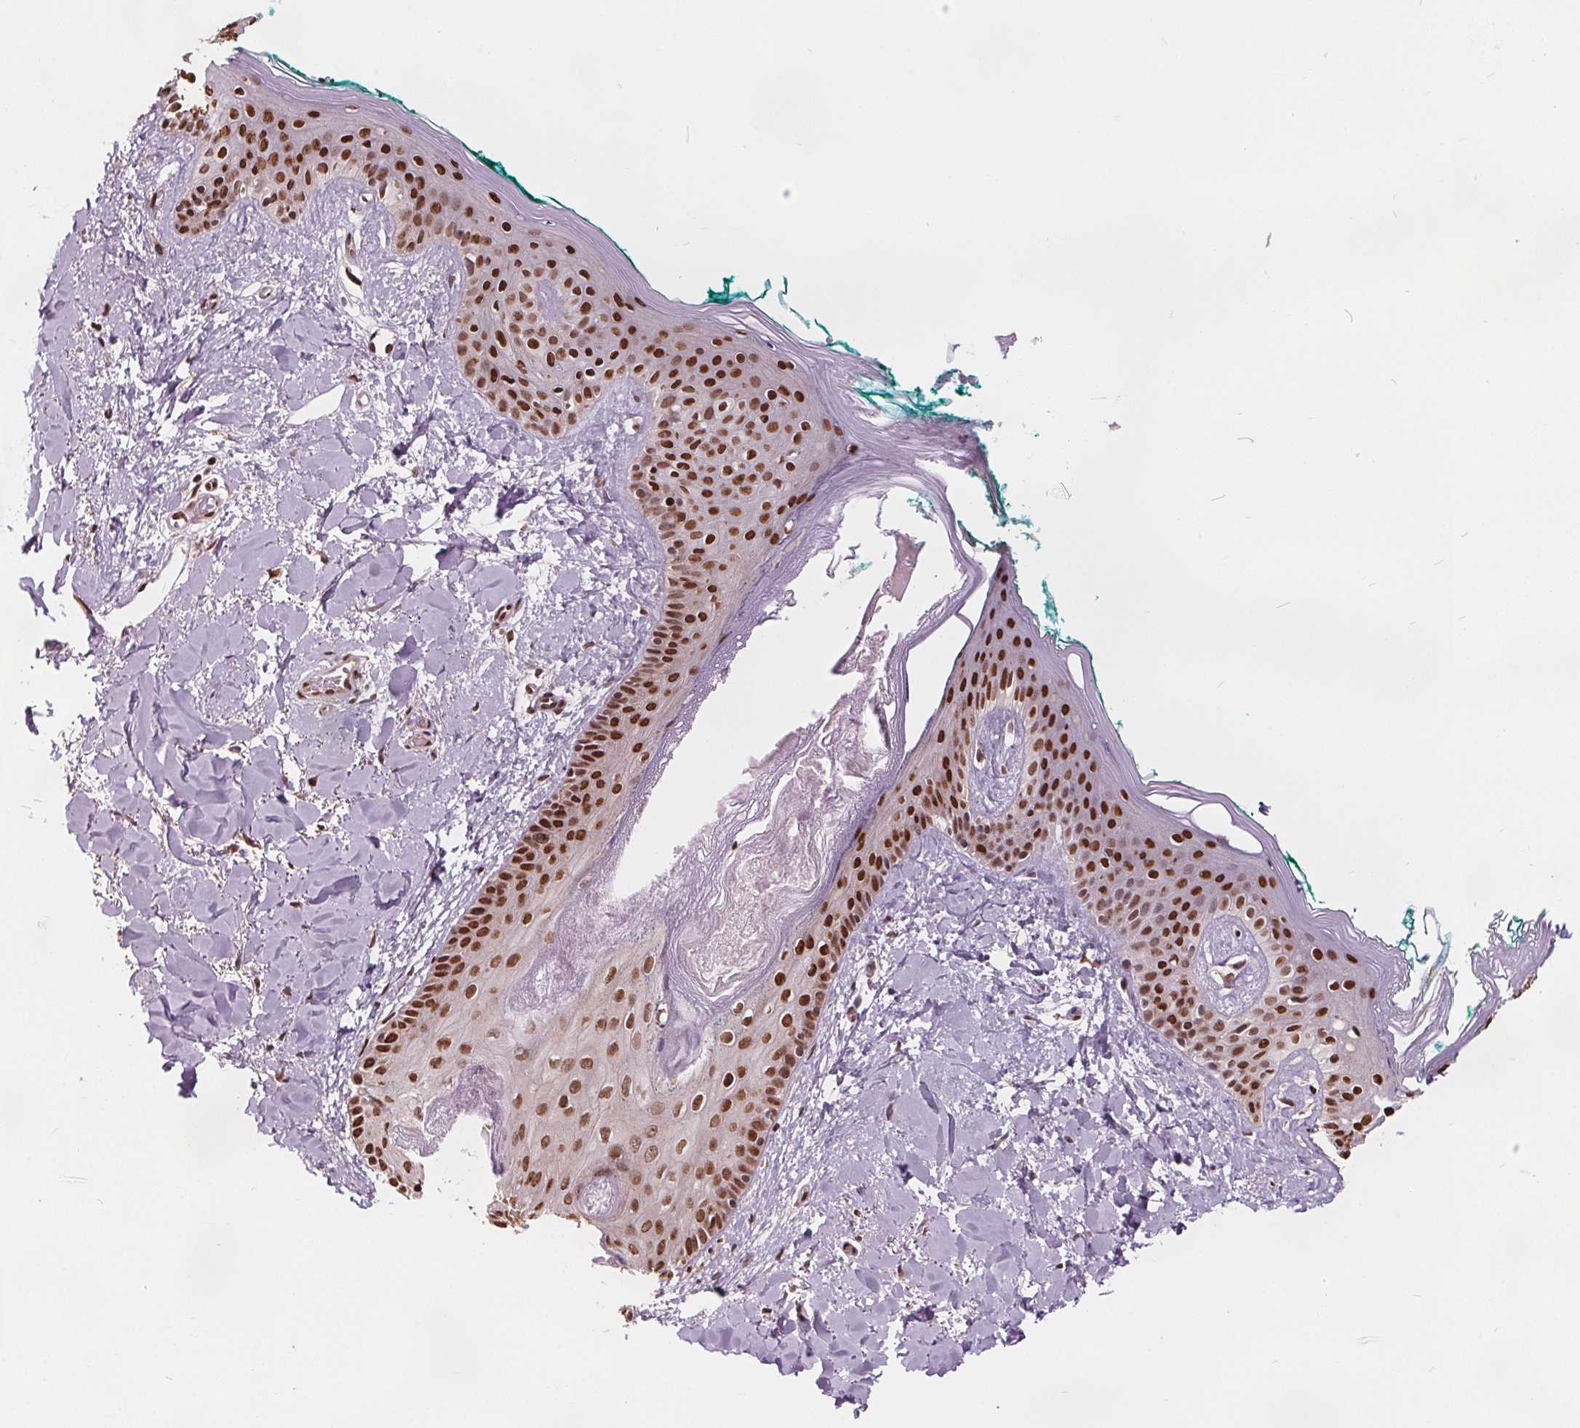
{"staining": {"intensity": "moderate", "quantity": ">75%", "location": "nuclear"}, "tissue": "skin", "cell_type": "Fibroblasts", "image_type": "normal", "snomed": [{"axis": "morphology", "description": "Normal tissue, NOS"}, {"axis": "topography", "description": "Skin"}], "caption": "This photomicrograph displays immunohistochemistry (IHC) staining of normal skin, with medium moderate nuclear staining in about >75% of fibroblasts.", "gene": "ISLR2", "patient": {"sex": "female", "age": 34}}